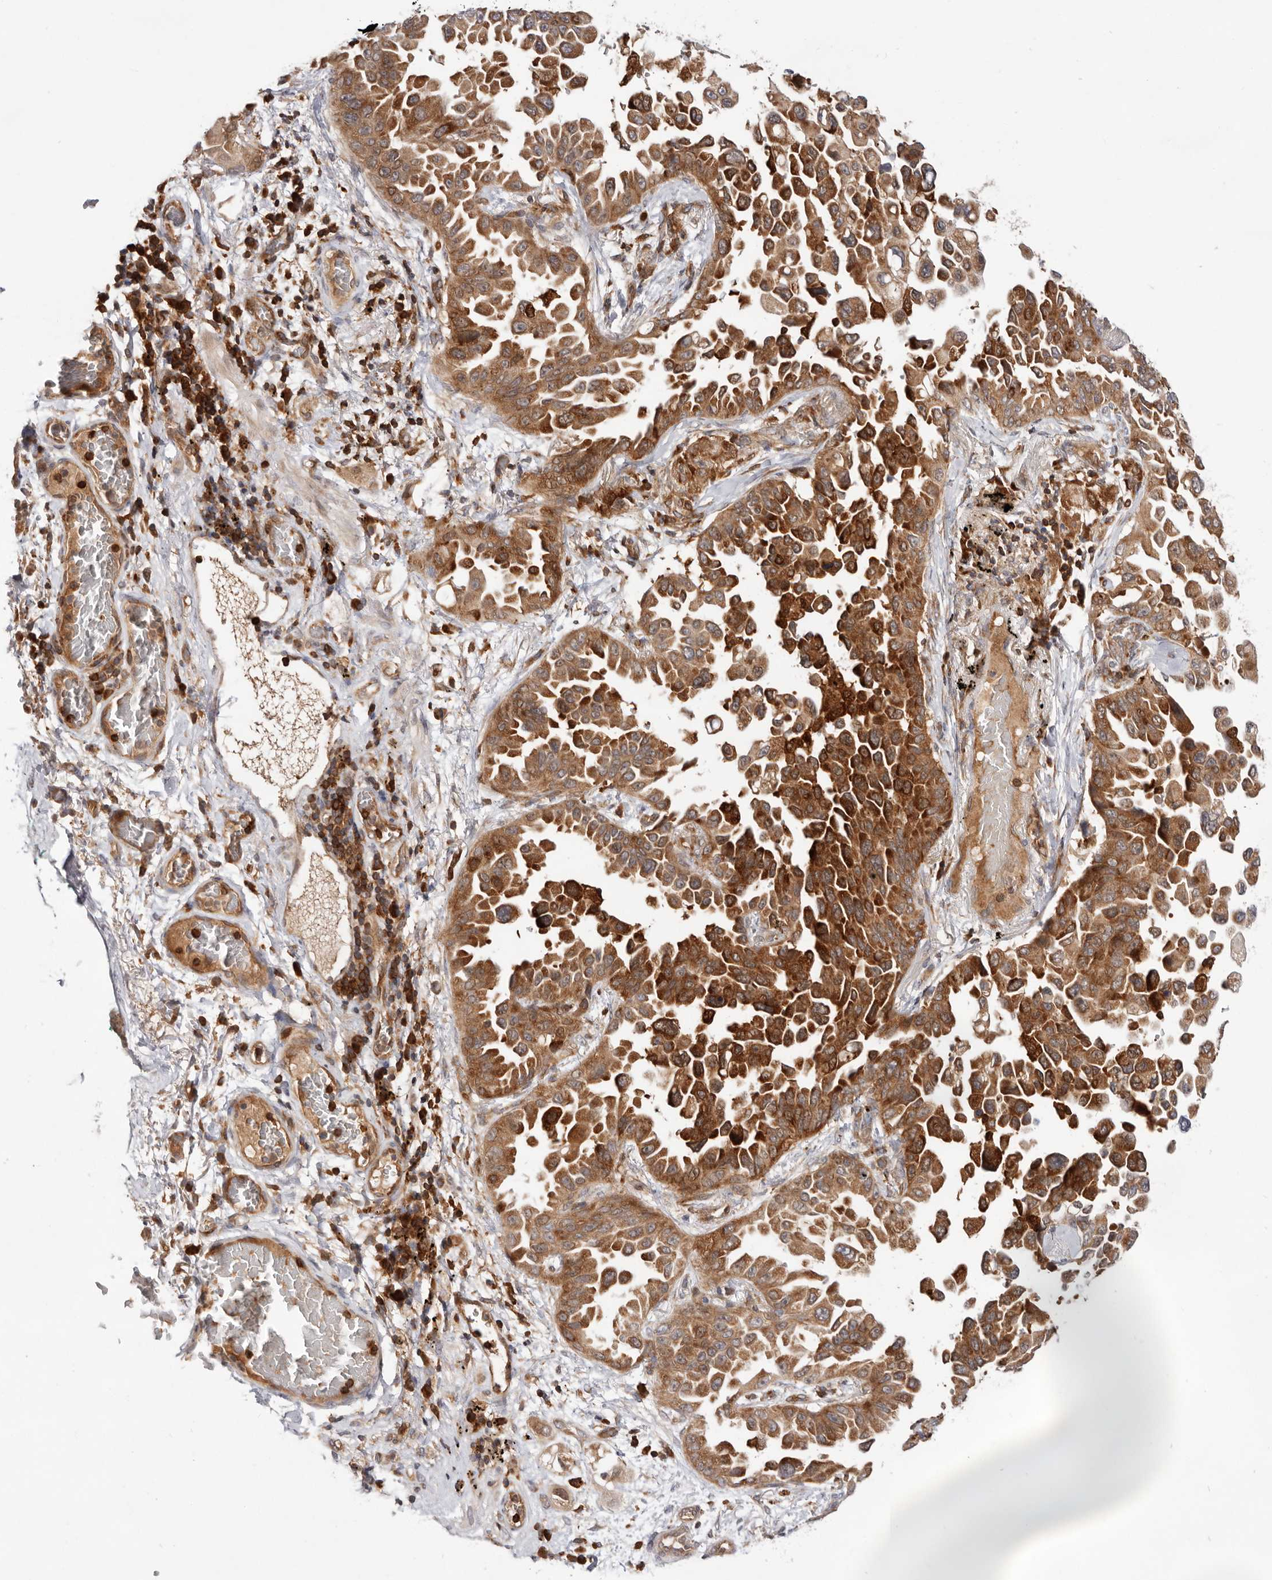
{"staining": {"intensity": "strong", "quantity": ">75%", "location": "cytoplasmic/membranous"}, "tissue": "lung cancer", "cell_type": "Tumor cells", "image_type": "cancer", "snomed": [{"axis": "morphology", "description": "Adenocarcinoma, NOS"}, {"axis": "topography", "description": "Lung"}], "caption": "Tumor cells reveal strong cytoplasmic/membranous expression in approximately >75% of cells in lung cancer.", "gene": "RNF213", "patient": {"sex": "female", "age": 67}}